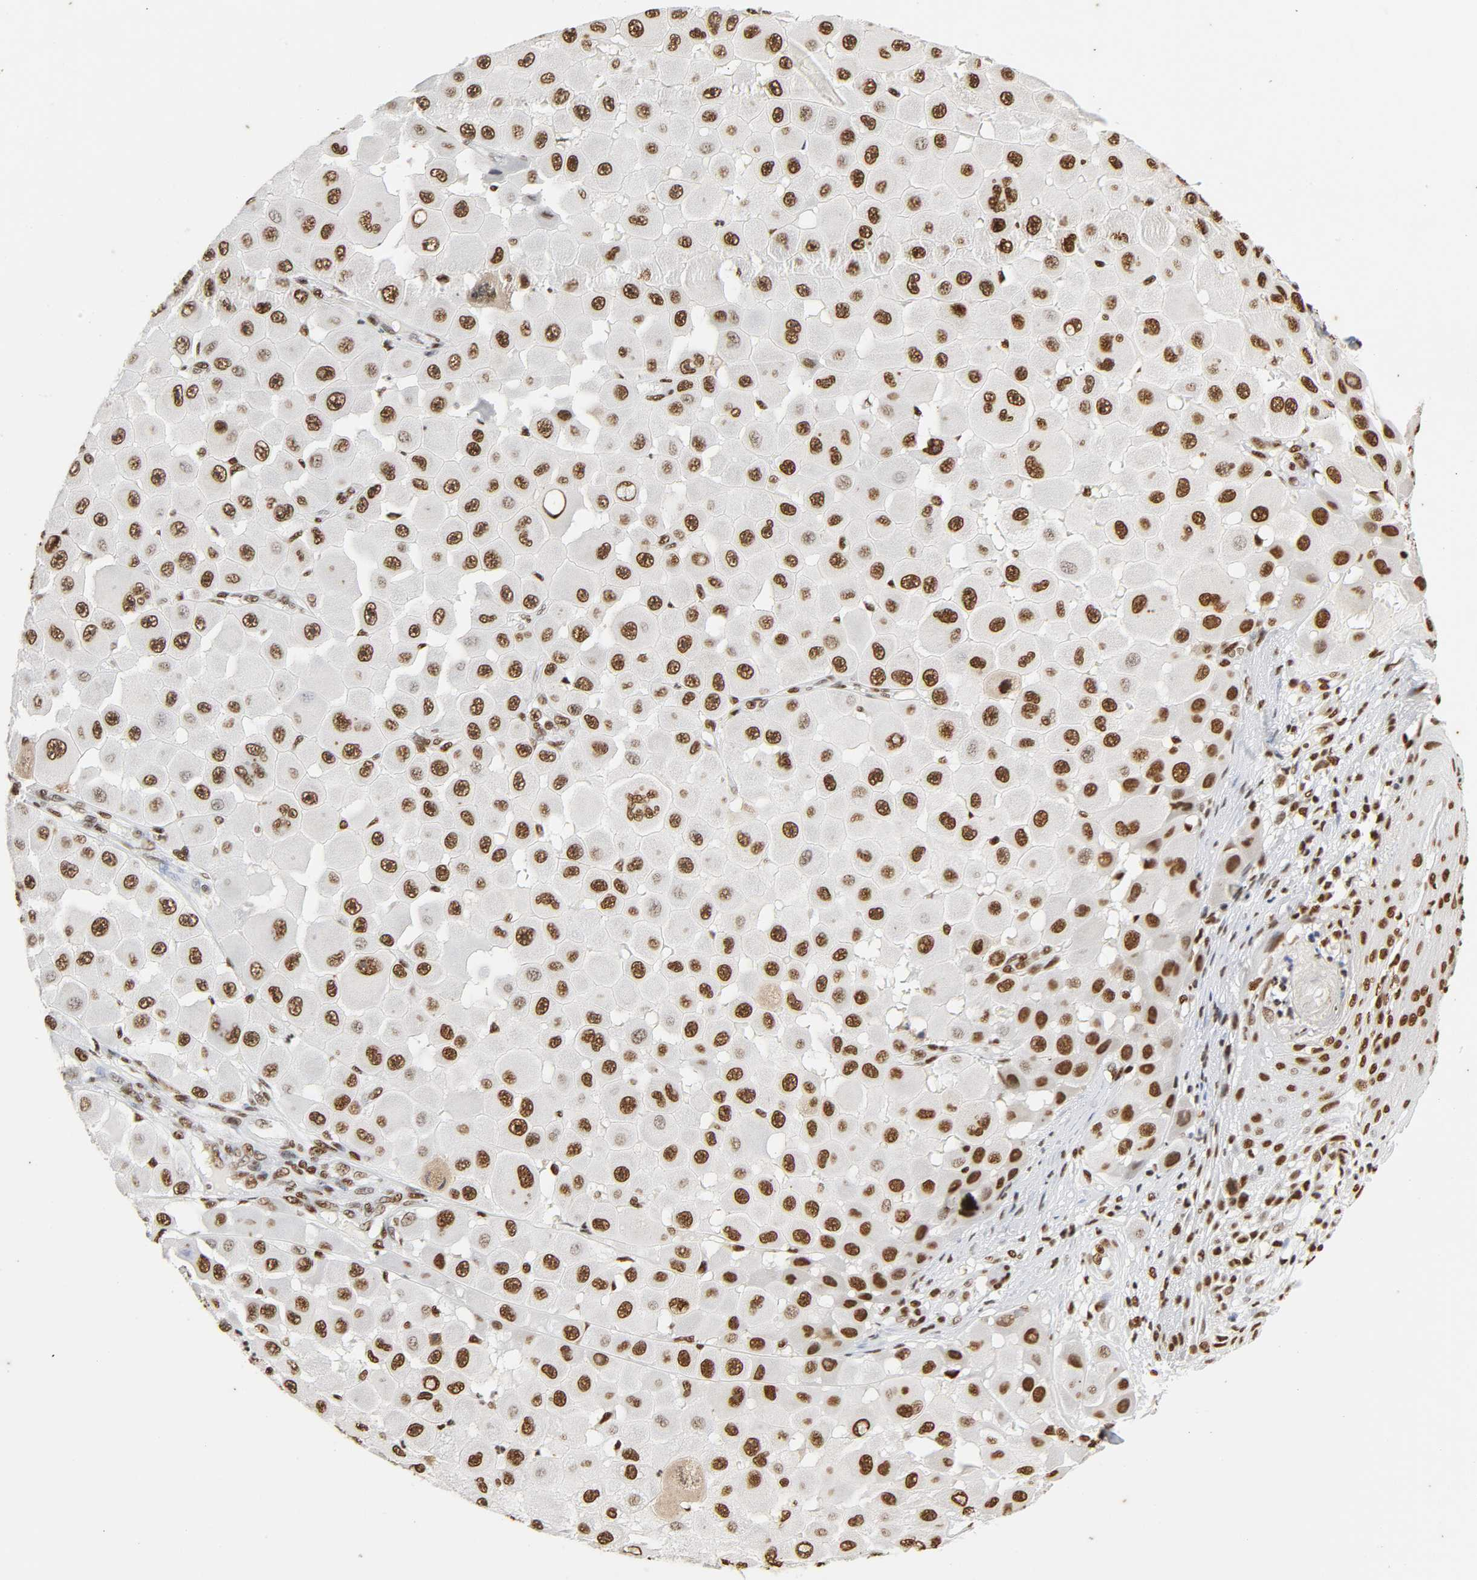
{"staining": {"intensity": "strong", "quantity": ">75%", "location": "nuclear"}, "tissue": "melanoma", "cell_type": "Tumor cells", "image_type": "cancer", "snomed": [{"axis": "morphology", "description": "Malignant melanoma, NOS"}, {"axis": "topography", "description": "Skin"}], "caption": "Immunohistochemical staining of malignant melanoma displays strong nuclear protein positivity in about >75% of tumor cells.", "gene": "HNRNPC", "patient": {"sex": "female", "age": 81}}